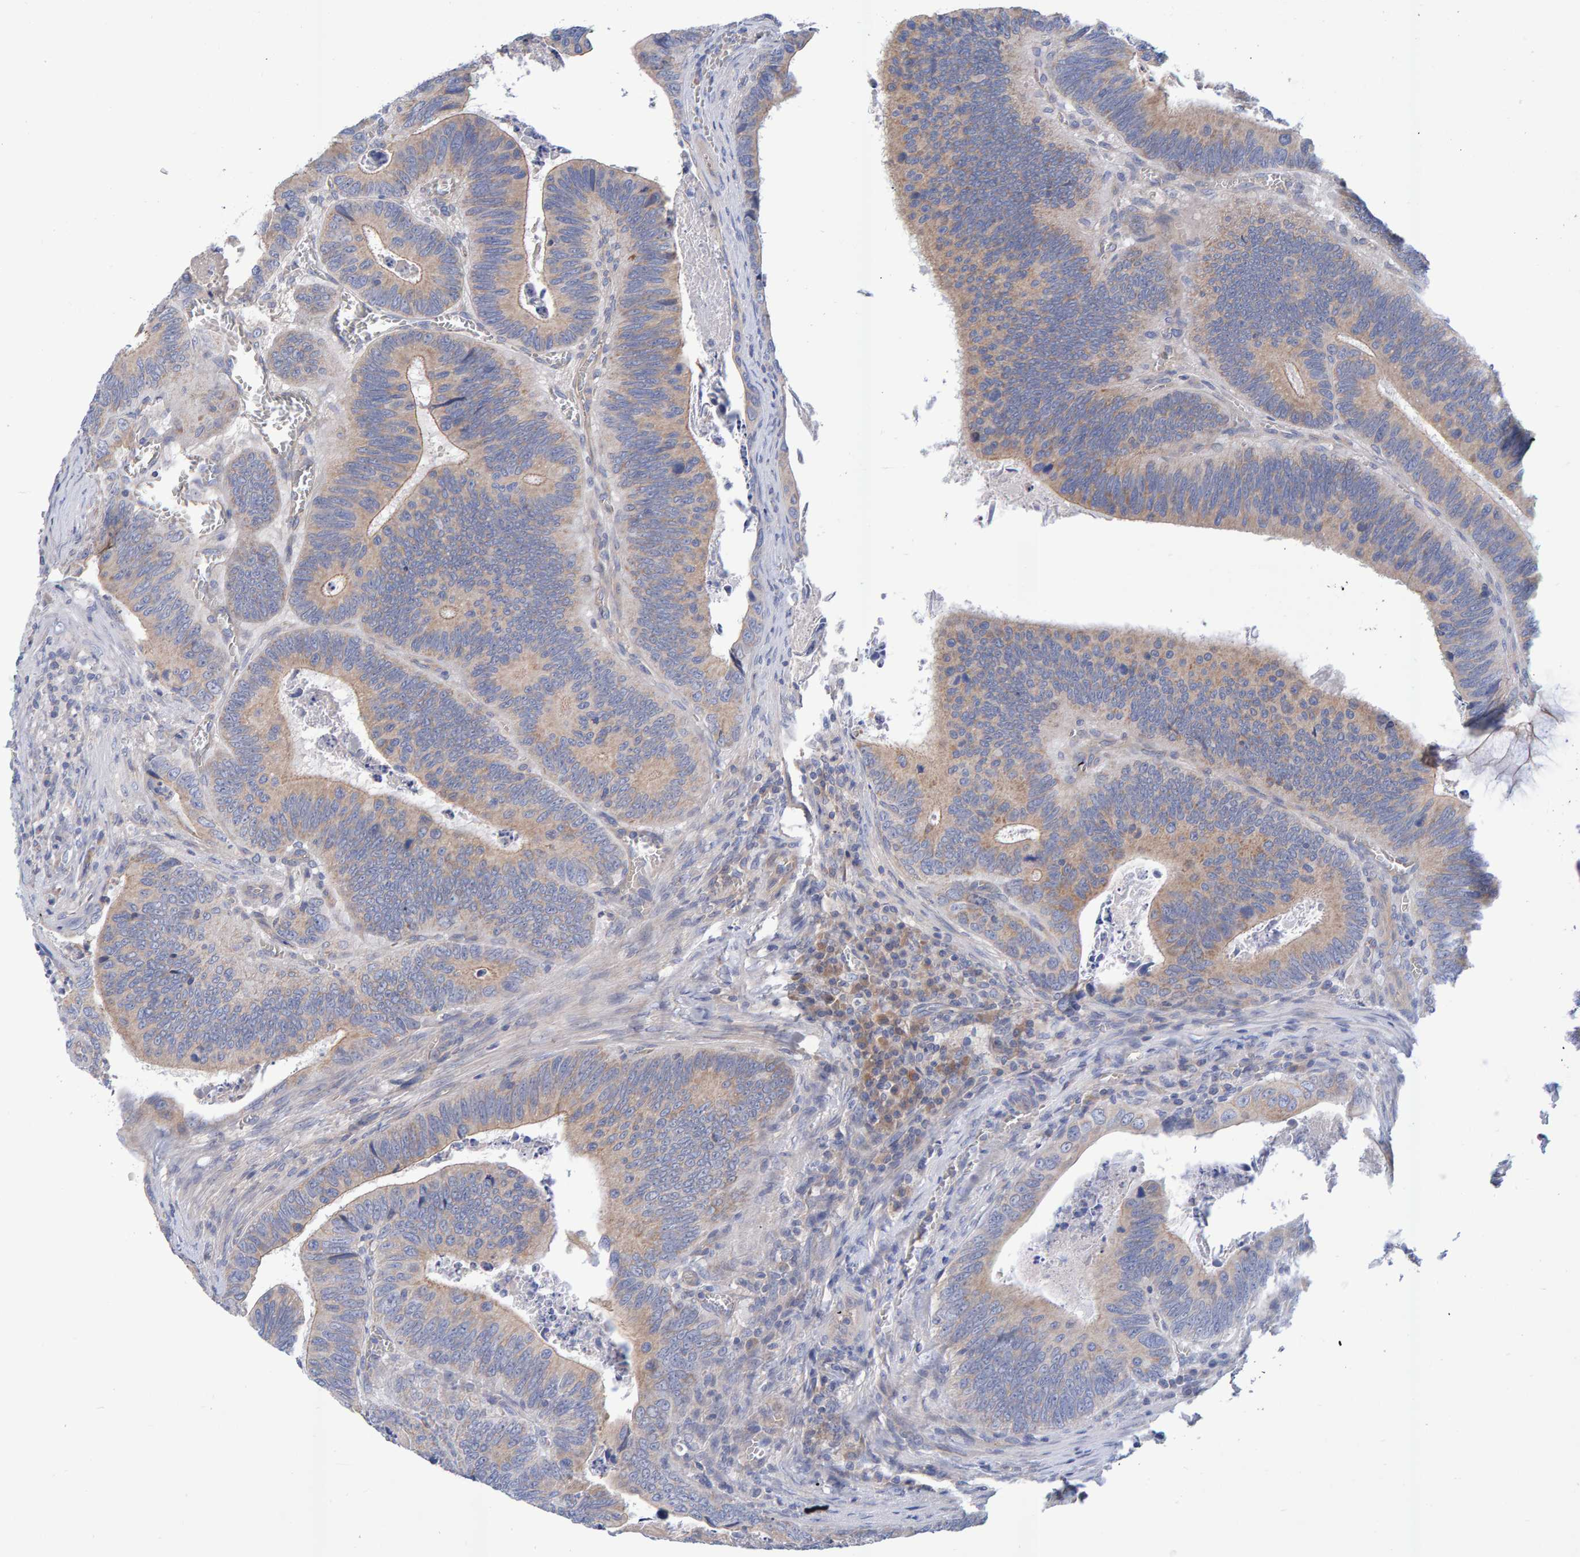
{"staining": {"intensity": "moderate", "quantity": ">75%", "location": "cytoplasmic/membranous"}, "tissue": "colorectal cancer", "cell_type": "Tumor cells", "image_type": "cancer", "snomed": [{"axis": "morphology", "description": "Inflammation, NOS"}, {"axis": "morphology", "description": "Adenocarcinoma, NOS"}, {"axis": "topography", "description": "Colon"}], "caption": "Immunohistochemical staining of human colorectal adenocarcinoma exhibits moderate cytoplasmic/membranous protein expression in about >75% of tumor cells.", "gene": "EFR3A", "patient": {"sex": "male", "age": 72}}